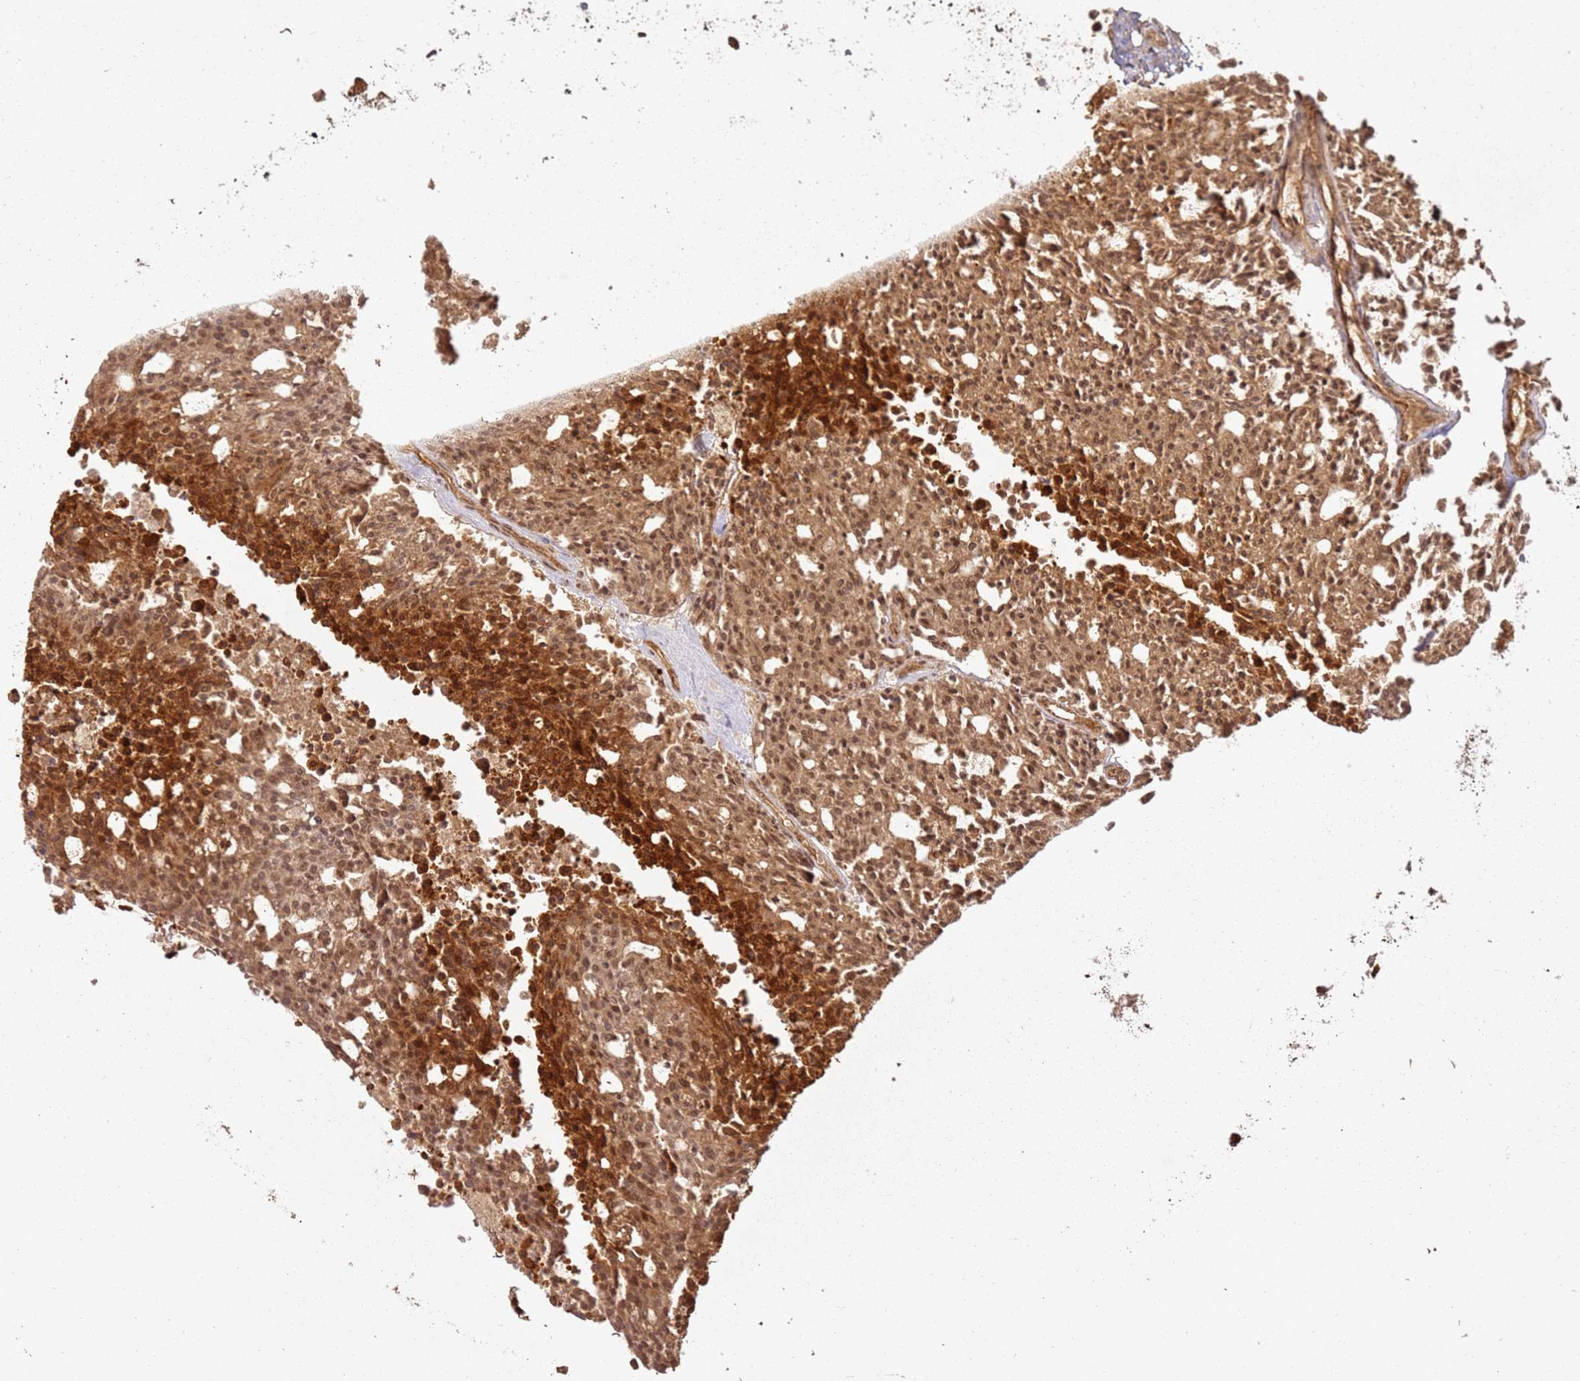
{"staining": {"intensity": "moderate", "quantity": ">75%", "location": "cytoplasmic/membranous,nuclear"}, "tissue": "carcinoid", "cell_type": "Tumor cells", "image_type": "cancer", "snomed": [{"axis": "morphology", "description": "Carcinoid, malignant, NOS"}, {"axis": "topography", "description": "Pancreas"}], "caption": "Carcinoid tissue shows moderate cytoplasmic/membranous and nuclear positivity in about >75% of tumor cells", "gene": "ZNF776", "patient": {"sex": "female", "age": 54}}